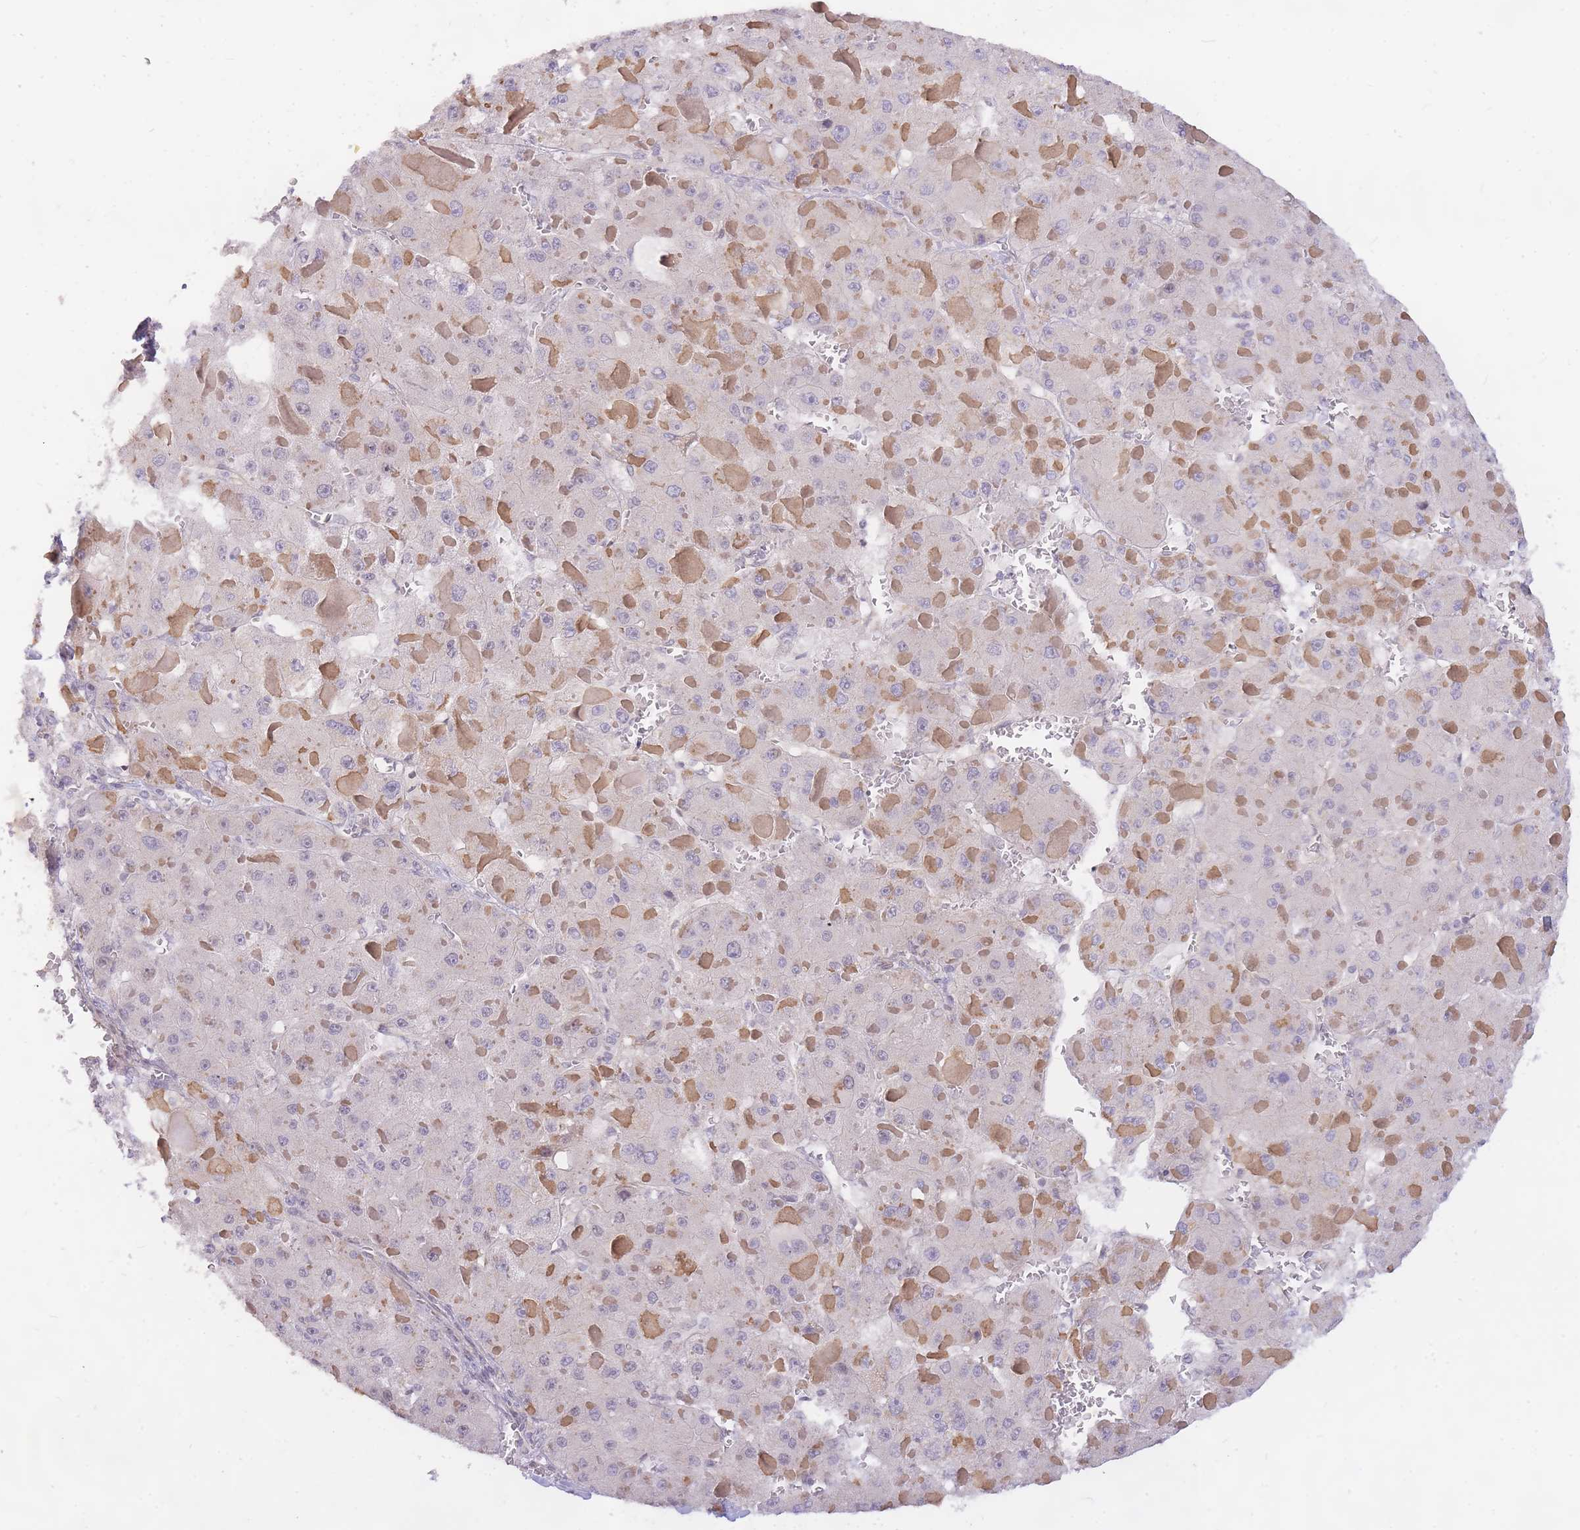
{"staining": {"intensity": "negative", "quantity": "none", "location": "none"}, "tissue": "liver cancer", "cell_type": "Tumor cells", "image_type": "cancer", "snomed": [{"axis": "morphology", "description": "Carcinoma, Hepatocellular, NOS"}, {"axis": "topography", "description": "Liver"}], "caption": "A high-resolution histopathology image shows IHC staining of liver hepatocellular carcinoma, which demonstrates no significant staining in tumor cells. Nuclei are stained in blue.", "gene": "TLE2", "patient": {"sex": "female", "age": 73}}